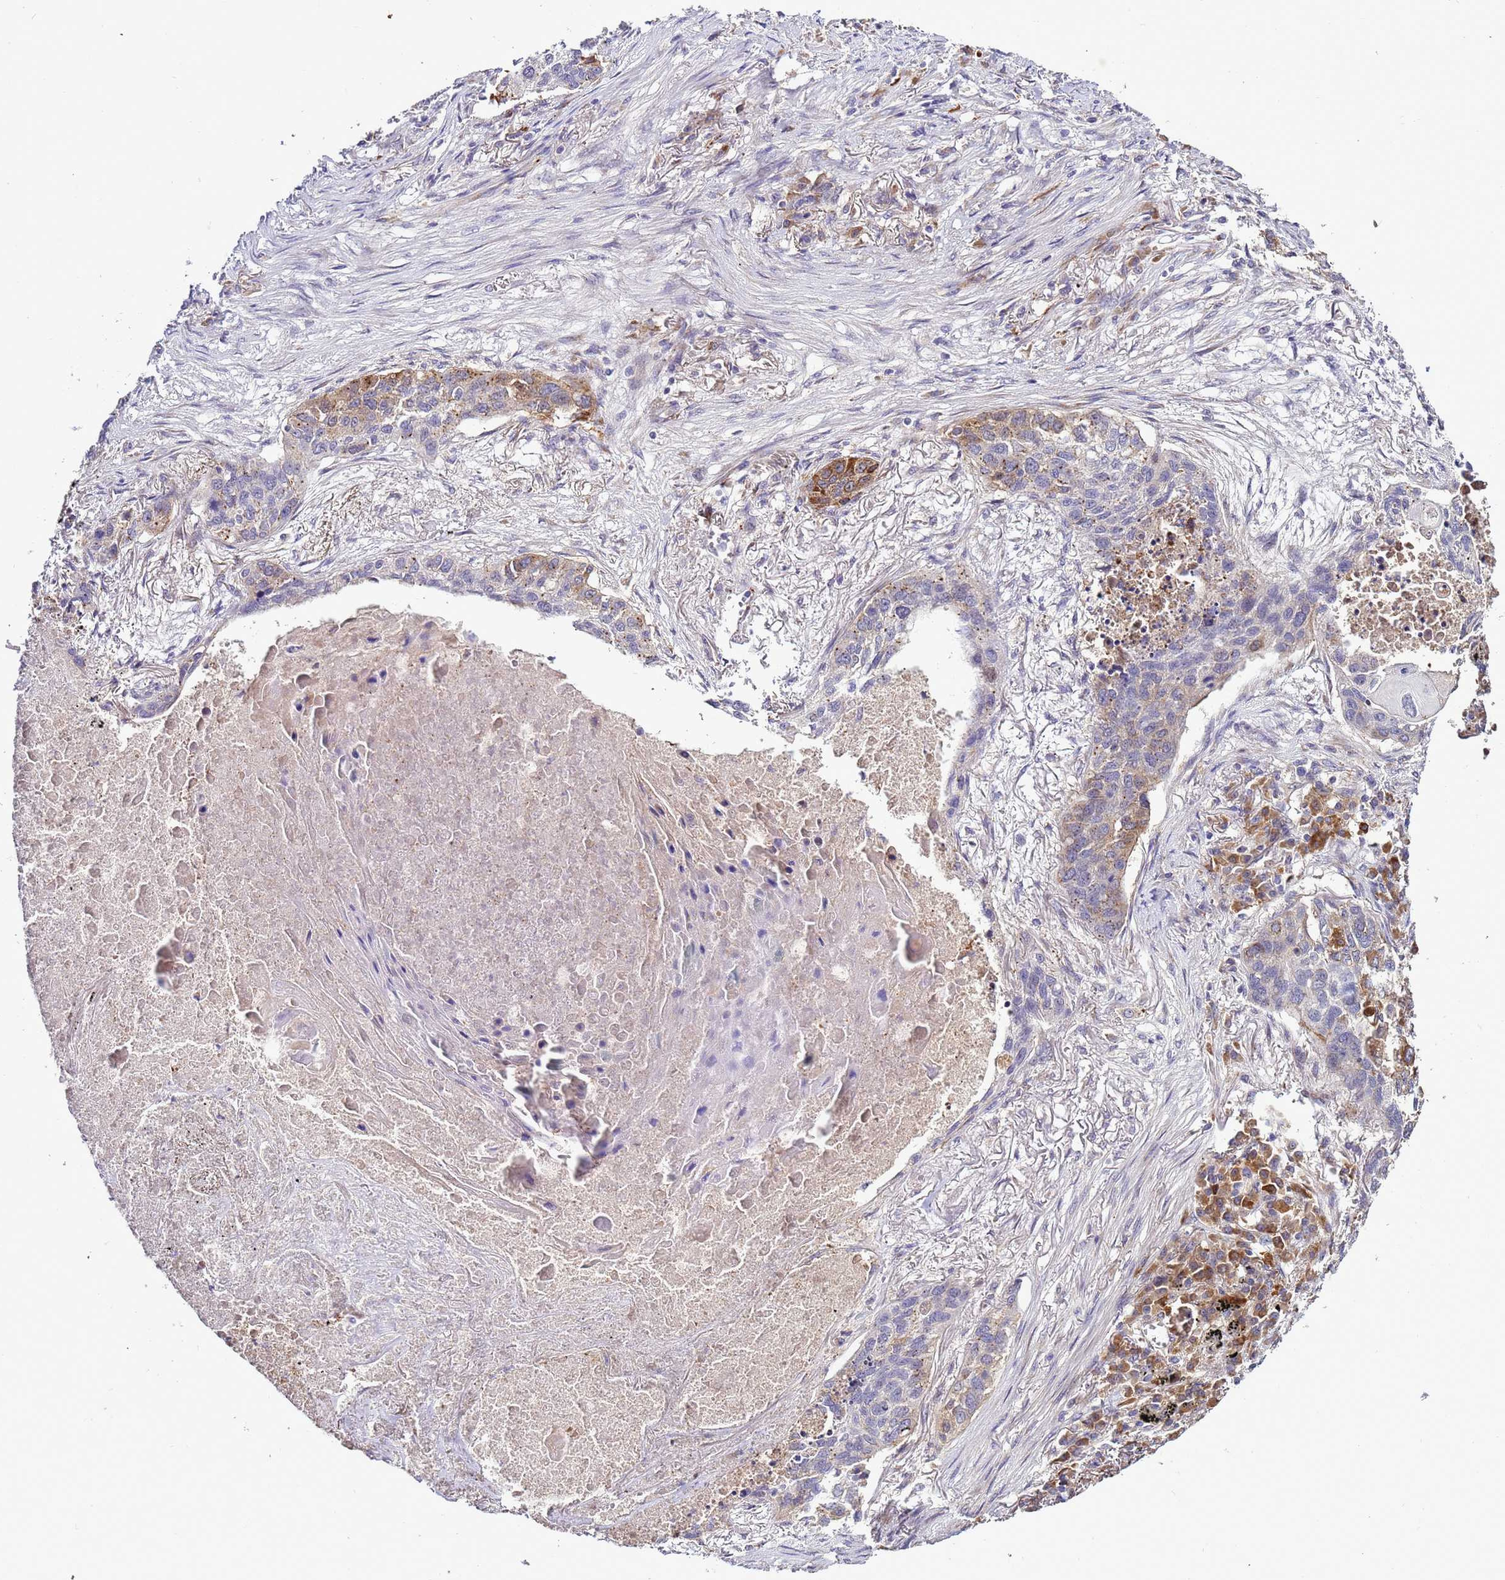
{"staining": {"intensity": "moderate", "quantity": "<25%", "location": "cytoplasmic/membranous"}, "tissue": "lung cancer", "cell_type": "Tumor cells", "image_type": "cancer", "snomed": [{"axis": "morphology", "description": "Squamous cell carcinoma, NOS"}, {"axis": "topography", "description": "Lung"}], "caption": "High-magnification brightfield microscopy of lung squamous cell carcinoma stained with DAB (3,3'-diaminobenzidine) (brown) and counterstained with hematoxylin (blue). tumor cells exhibit moderate cytoplasmic/membranous expression is identified in about<25% of cells. Nuclei are stained in blue.", "gene": "NOL8", "patient": {"sex": "female", "age": 63}}